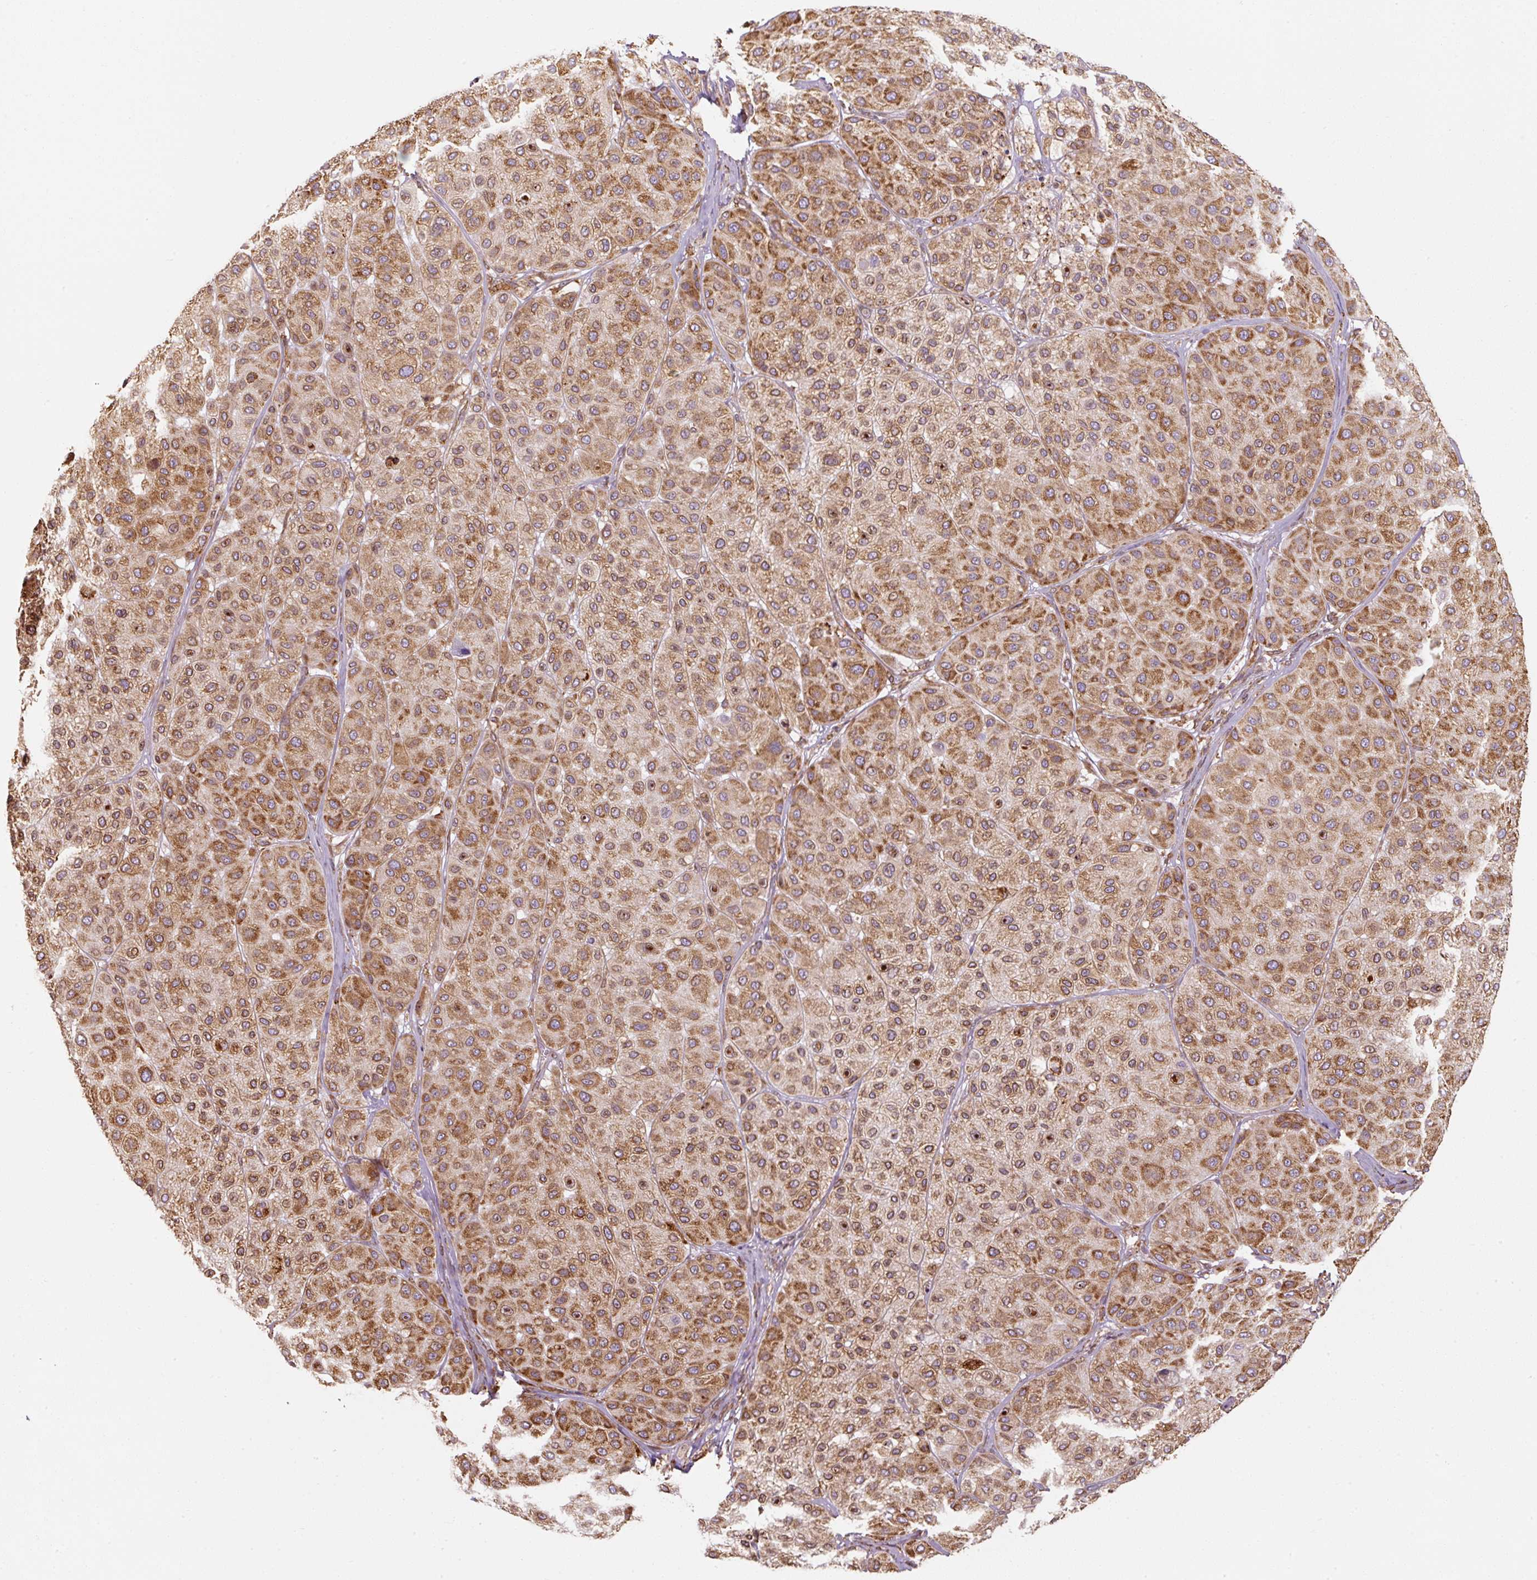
{"staining": {"intensity": "moderate", "quantity": ">75%", "location": "cytoplasmic/membranous"}, "tissue": "melanoma", "cell_type": "Tumor cells", "image_type": "cancer", "snomed": [{"axis": "morphology", "description": "Malignant melanoma, Metastatic site"}, {"axis": "topography", "description": "Smooth muscle"}], "caption": "IHC (DAB (3,3'-diaminobenzidine)) staining of melanoma displays moderate cytoplasmic/membranous protein positivity in about >75% of tumor cells. (DAB IHC, brown staining for protein, blue staining for nuclei).", "gene": "PRKCSH", "patient": {"sex": "male", "age": 41}}